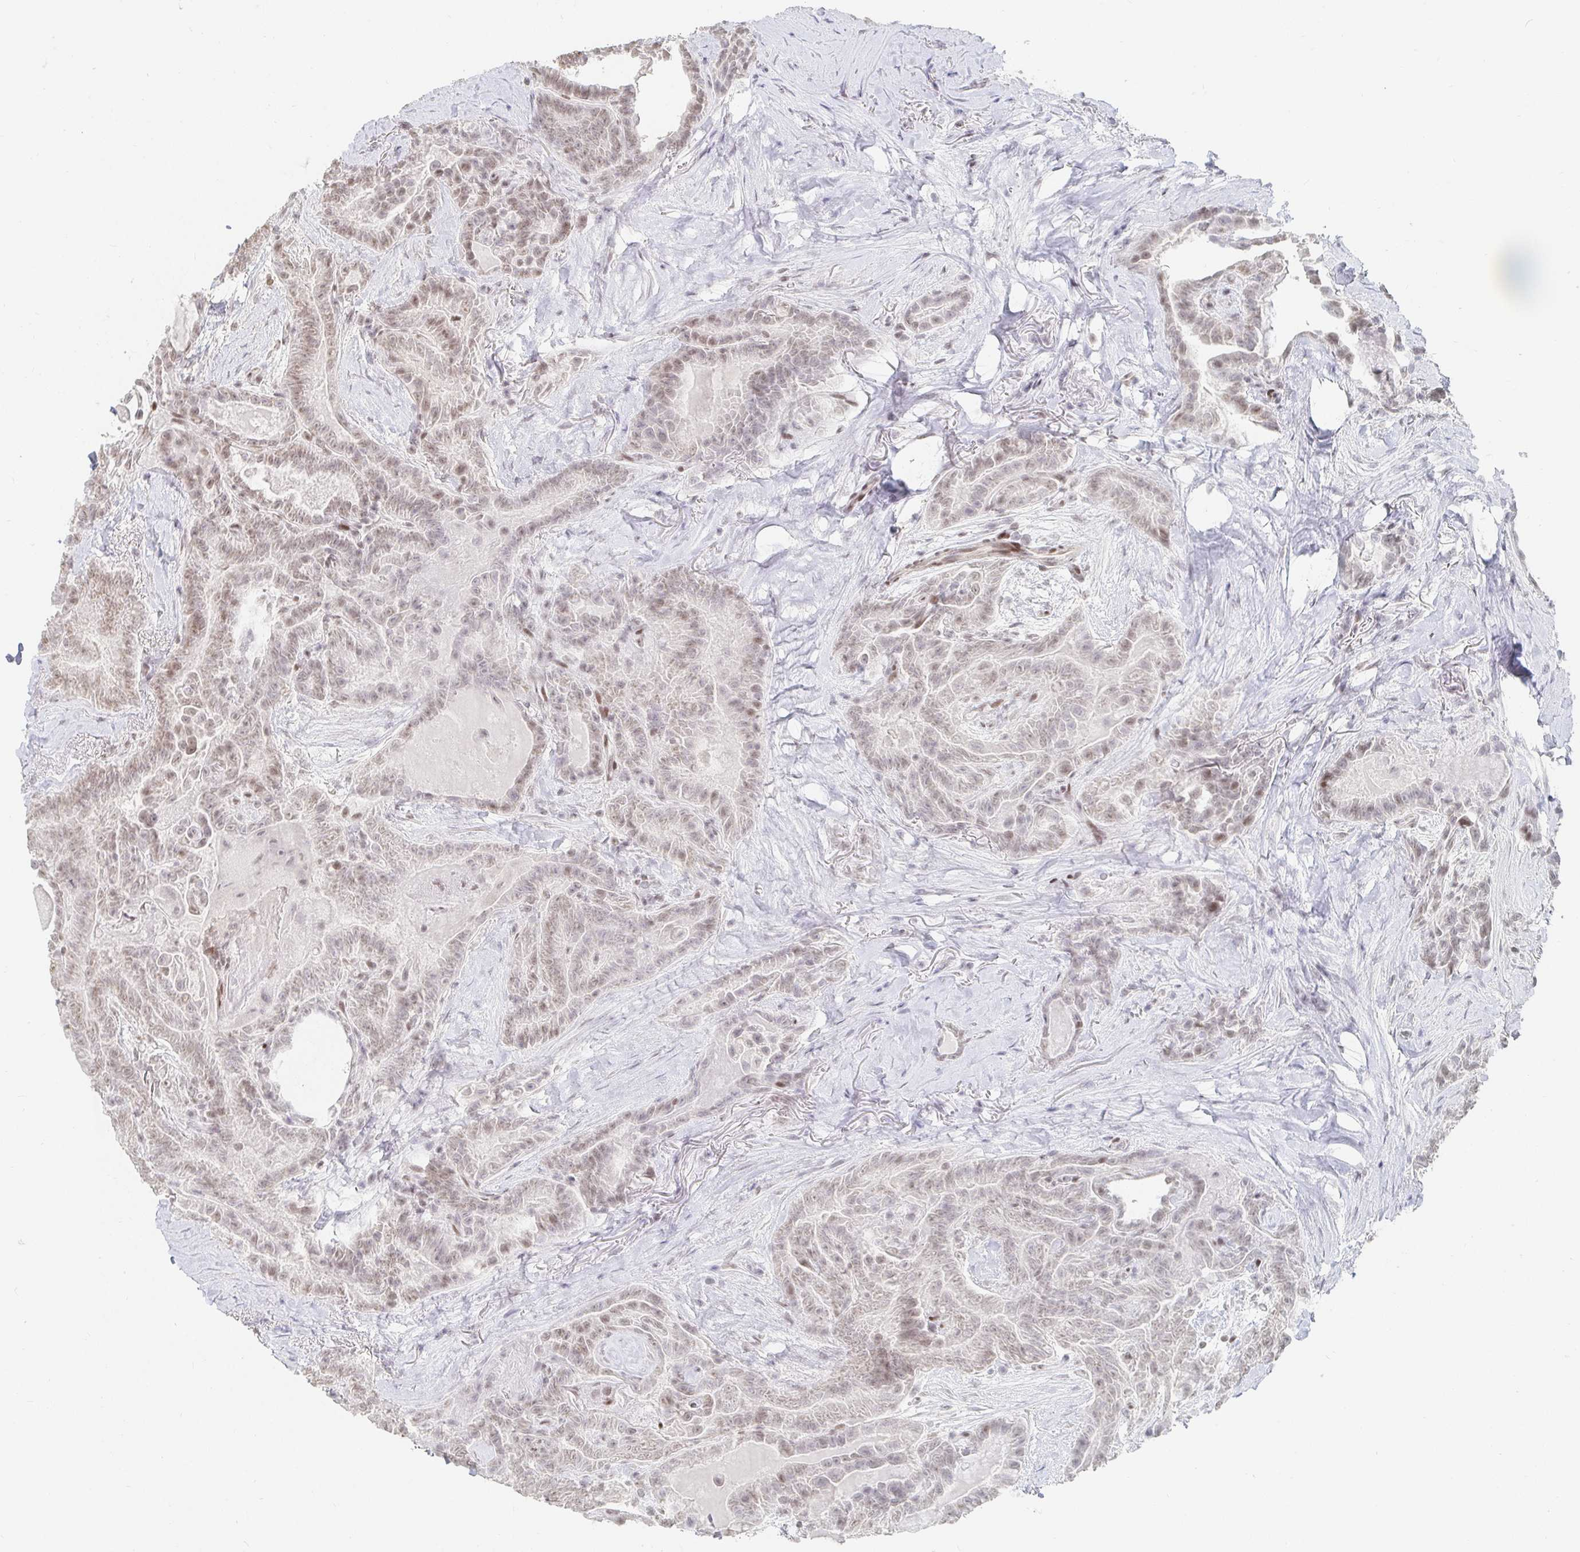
{"staining": {"intensity": "weak", "quantity": ">75%", "location": "nuclear"}, "tissue": "thyroid cancer", "cell_type": "Tumor cells", "image_type": "cancer", "snomed": [{"axis": "morphology", "description": "Papillary adenocarcinoma, NOS"}, {"axis": "topography", "description": "Thyroid gland"}], "caption": "The photomicrograph shows a brown stain indicating the presence of a protein in the nuclear of tumor cells in papillary adenocarcinoma (thyroid).", "gene": "NME9", "patient": {"sex": "female", "age": 61}}